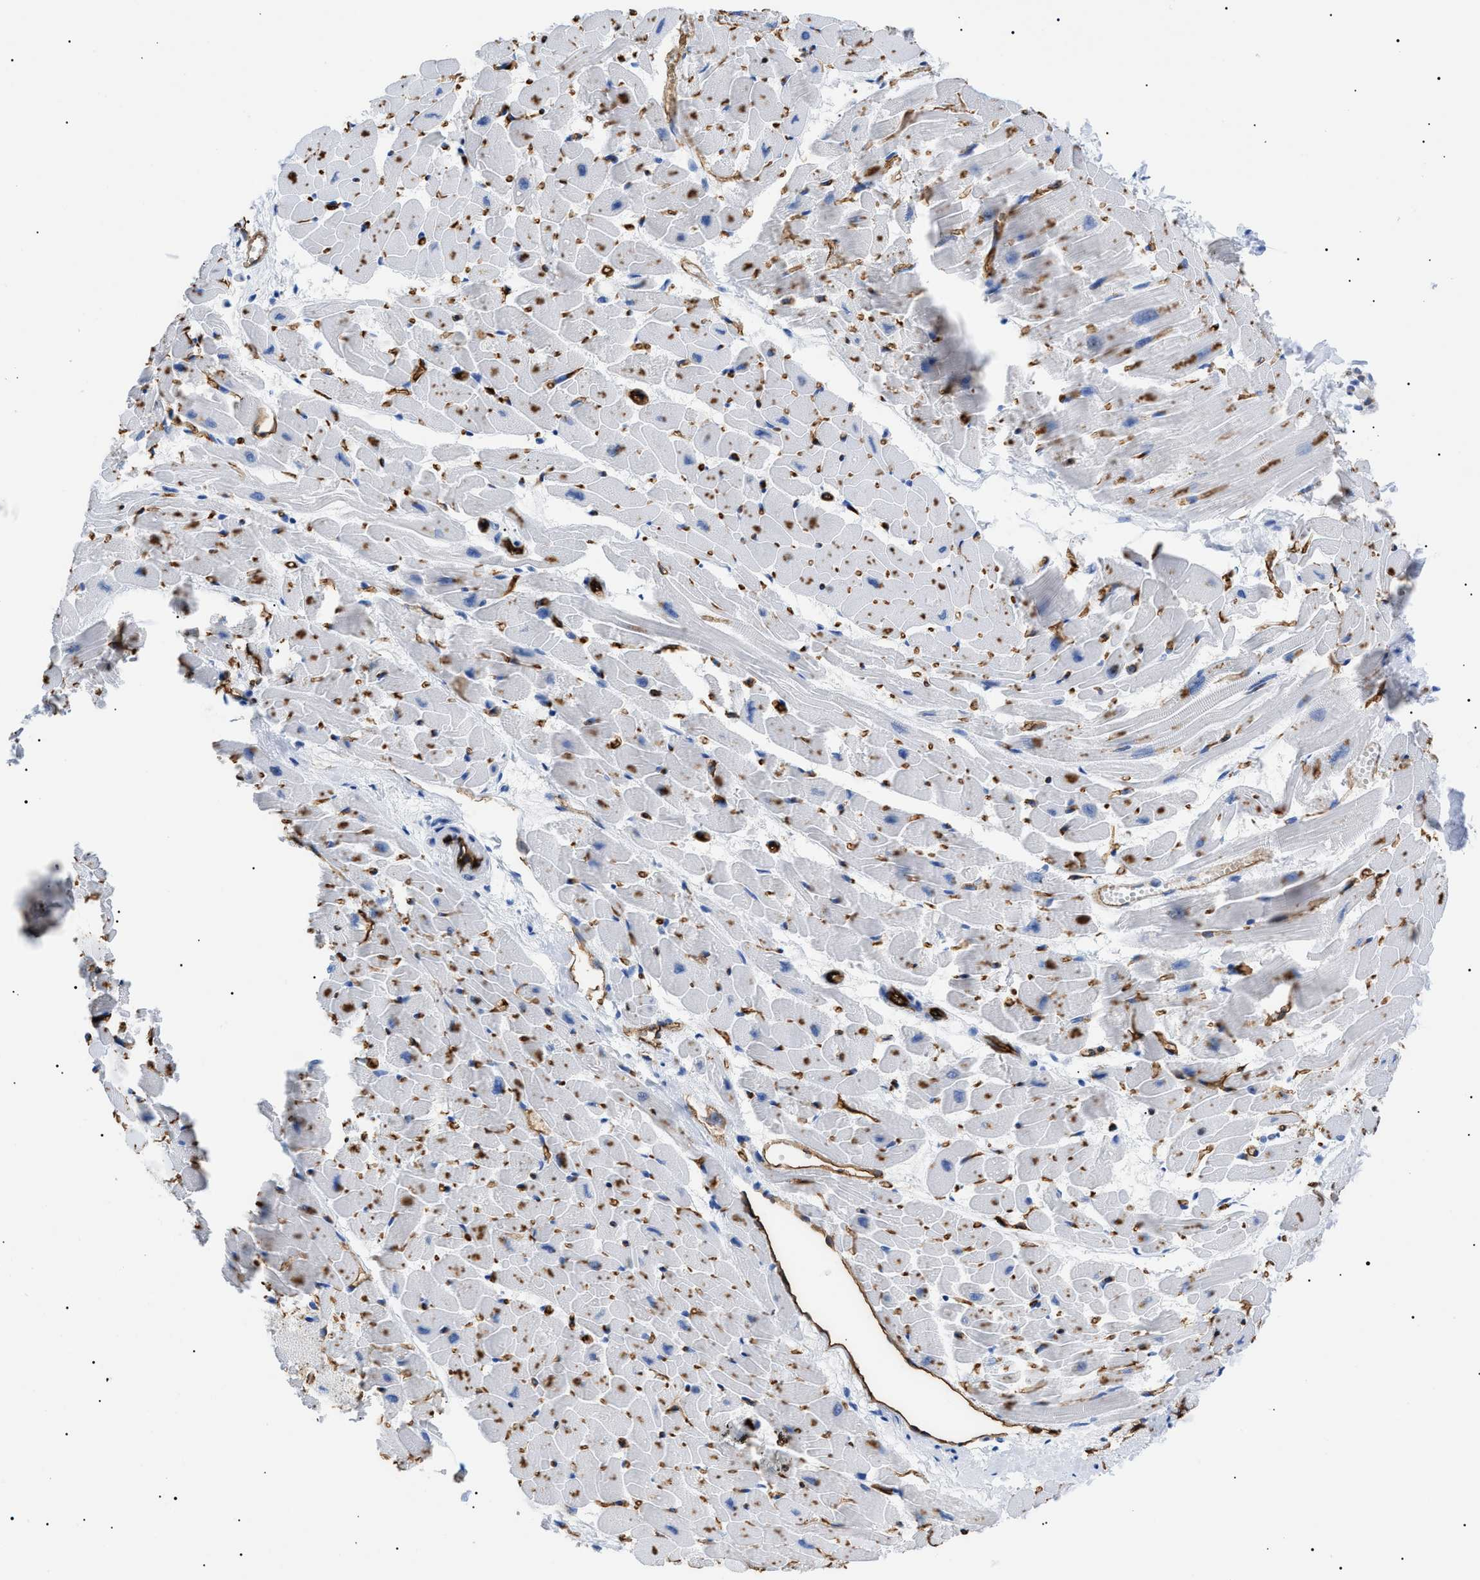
{"staining": {"intensity": "negative", "quantity": "none", "location": "none"}, "tissue": "heart muscle", "cell_type": "Cardiomyocytes", "image_type": "normal", "snomed": [{"axis": "morphology", "description": "Normal tissue, NOS"}, {"axis": "topography", "description": "Heart"}], "caption": "Cardiomyocytes are negative for protein expression in benign human heart muscle. (DAB (3,3'-diaminobenzidine) immunohistochemistry visualized using brightfield microscopy, high magnification).", "gene": "PODXL", "patient": {"sex": "female", "age": 19}}